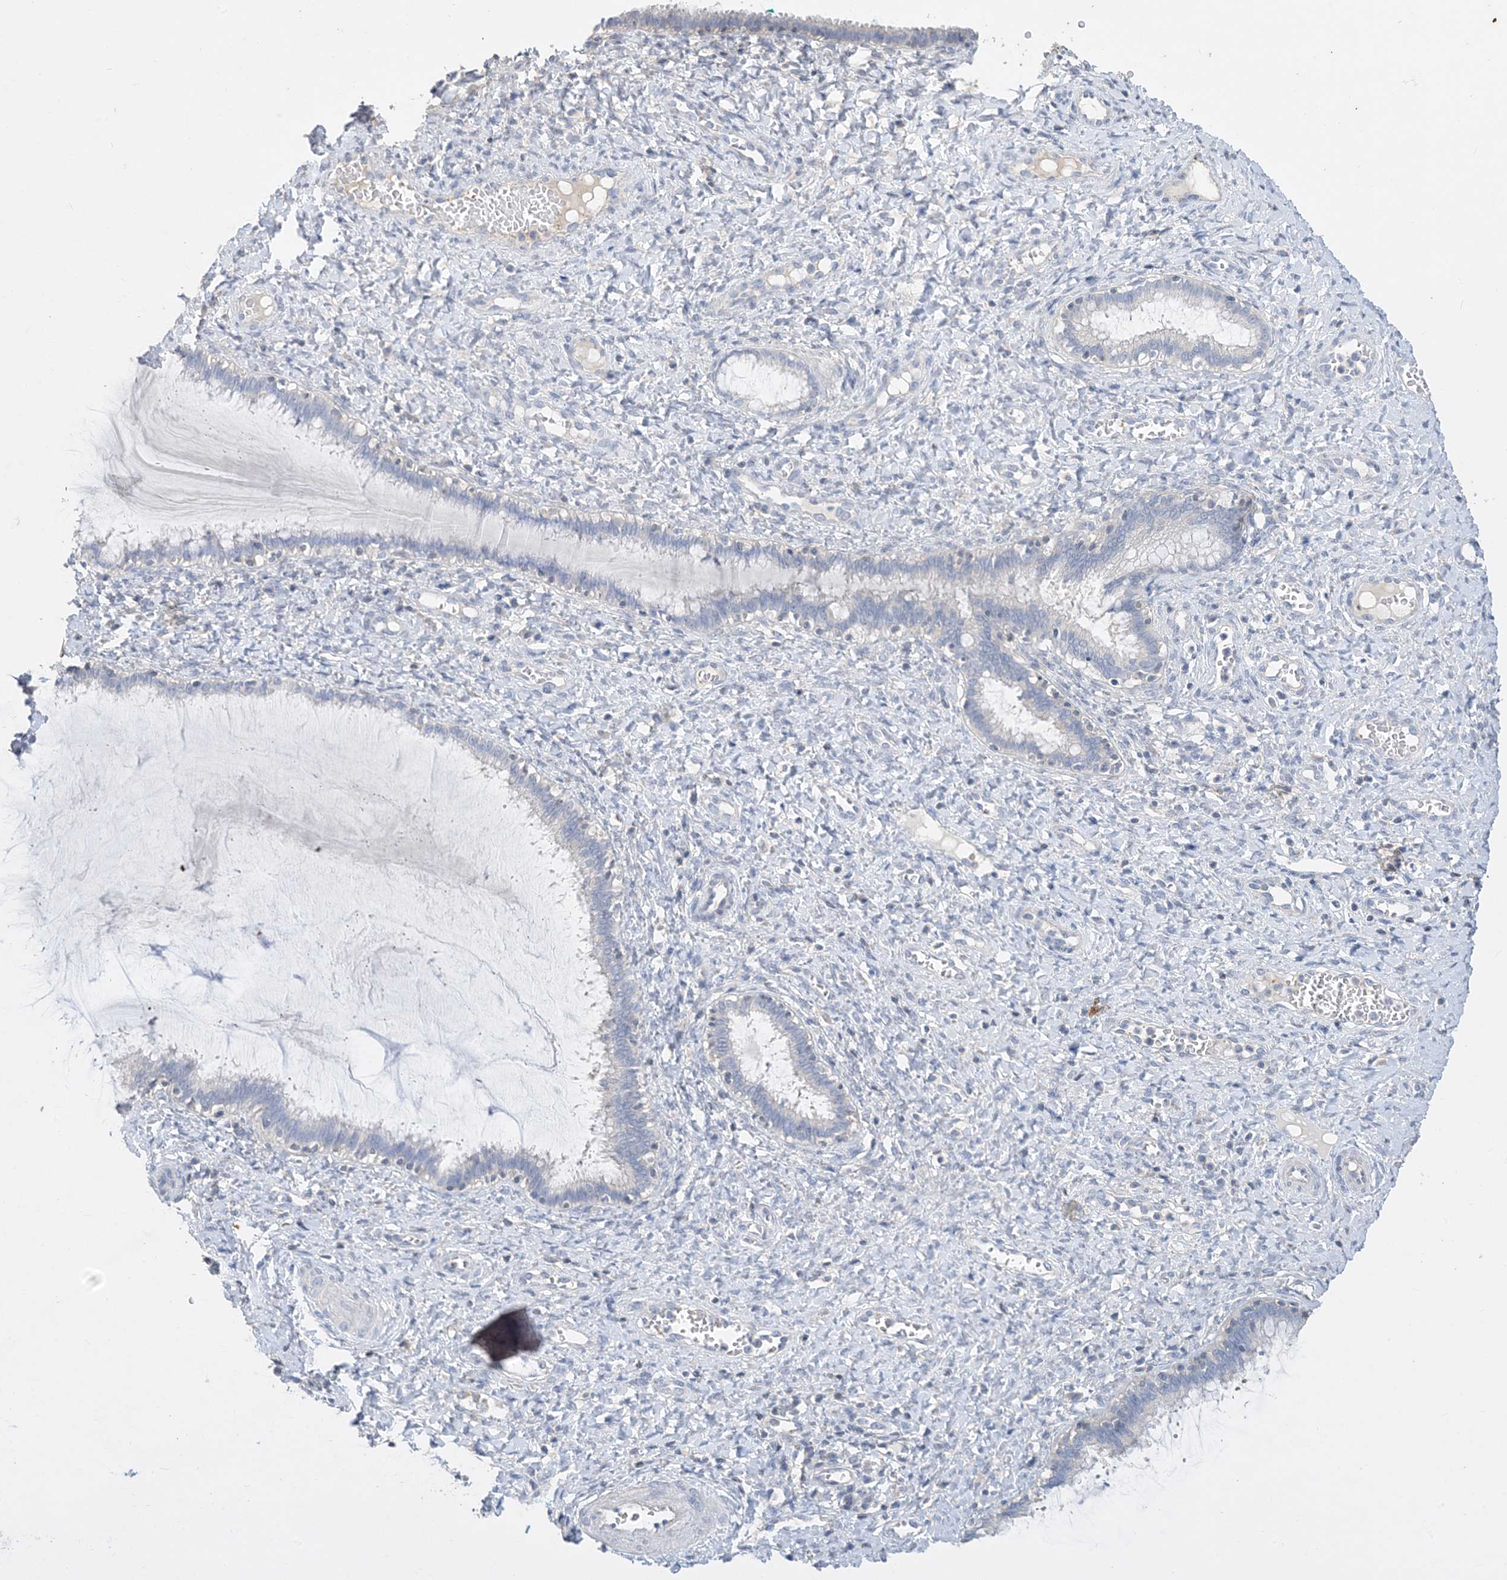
{"staining": {"intensity": "negative", "quantity": "none", "location": "none"}, "tissue": "cervix", "cell_type": "Glandular cells", "image_type": "normal", "snomed": [{"axis": "morphology", "description": "Normal tissue, NOS"}, {"axis": "morphology", "description": "Adenocarcinoma, NOS"}, {"axis": "topography", "description": "Cervix"}], "caption": "Glandular cells show no significant positivity in benign cervix. The staining is performed using DAB (3,3'-diaminobenzidine) brown chromogen with nuclei counter-stained in using hematoxylin.", "gene": "KPRP", "patient": {"sex": "female", "age": 29}}